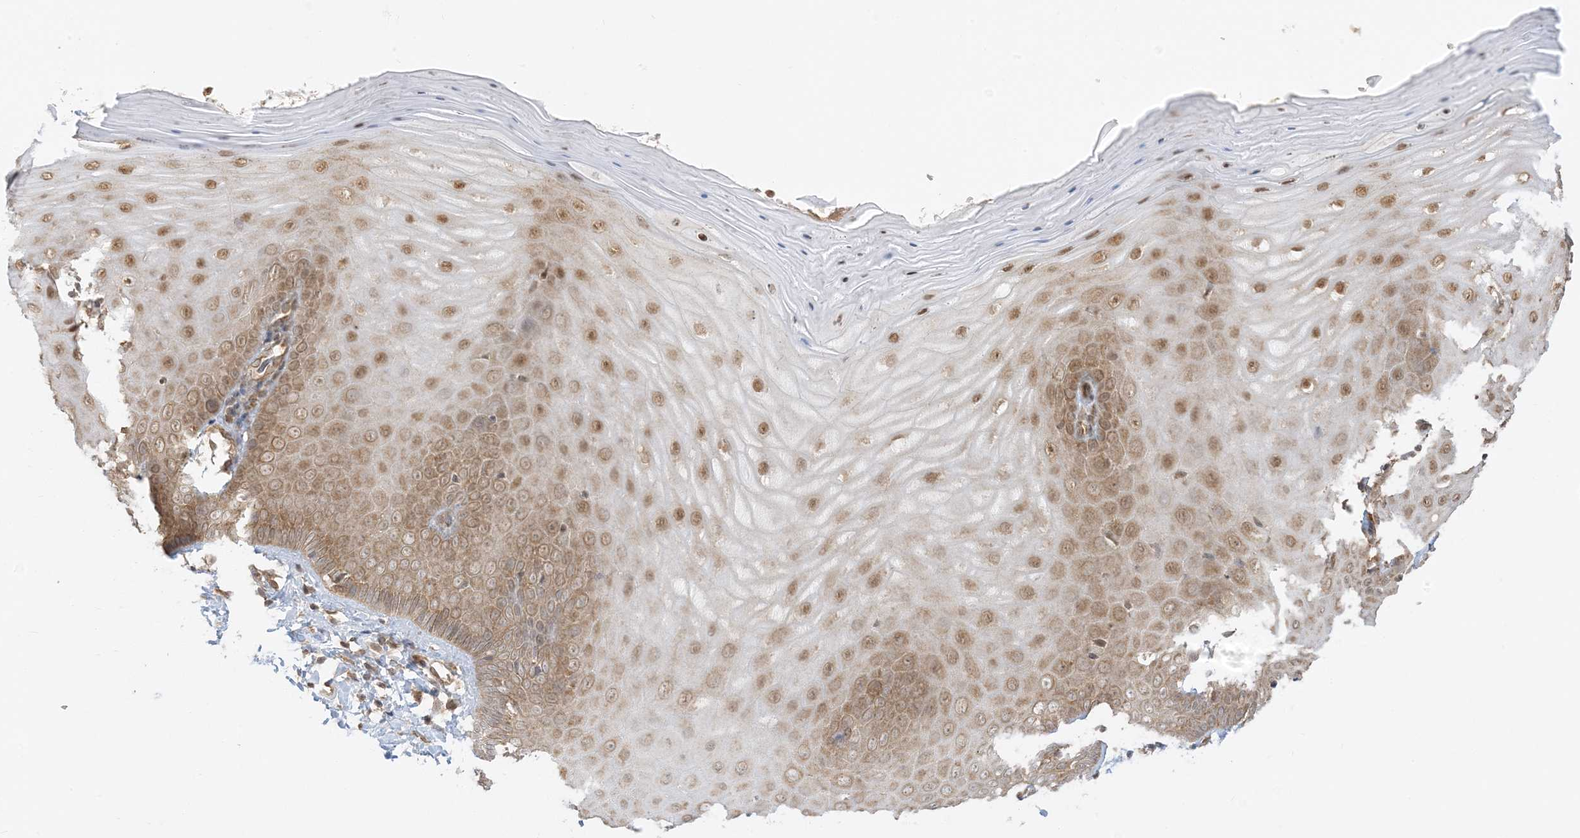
{"staining": {"intensity": "weak", "quantity": "25%-75%", "location": "cytoplasmic/membranous"}, "tissue": "cervix", "cell_type": "Glandular cells", "image_type": "normal", "snomed": [{"axis": "morphology", "description": "Normal tissue, NOS"}, {"axis": "topography", "description": "Cervix"}], "caption": "Immunohistochemical staining of normal cervix displays low levels of weak cytoplasmic/membranous staining in about 25%-75% of glandular cells.", "gene": "UBAP2L", "patient": {"sex": "female", "age": 55}}